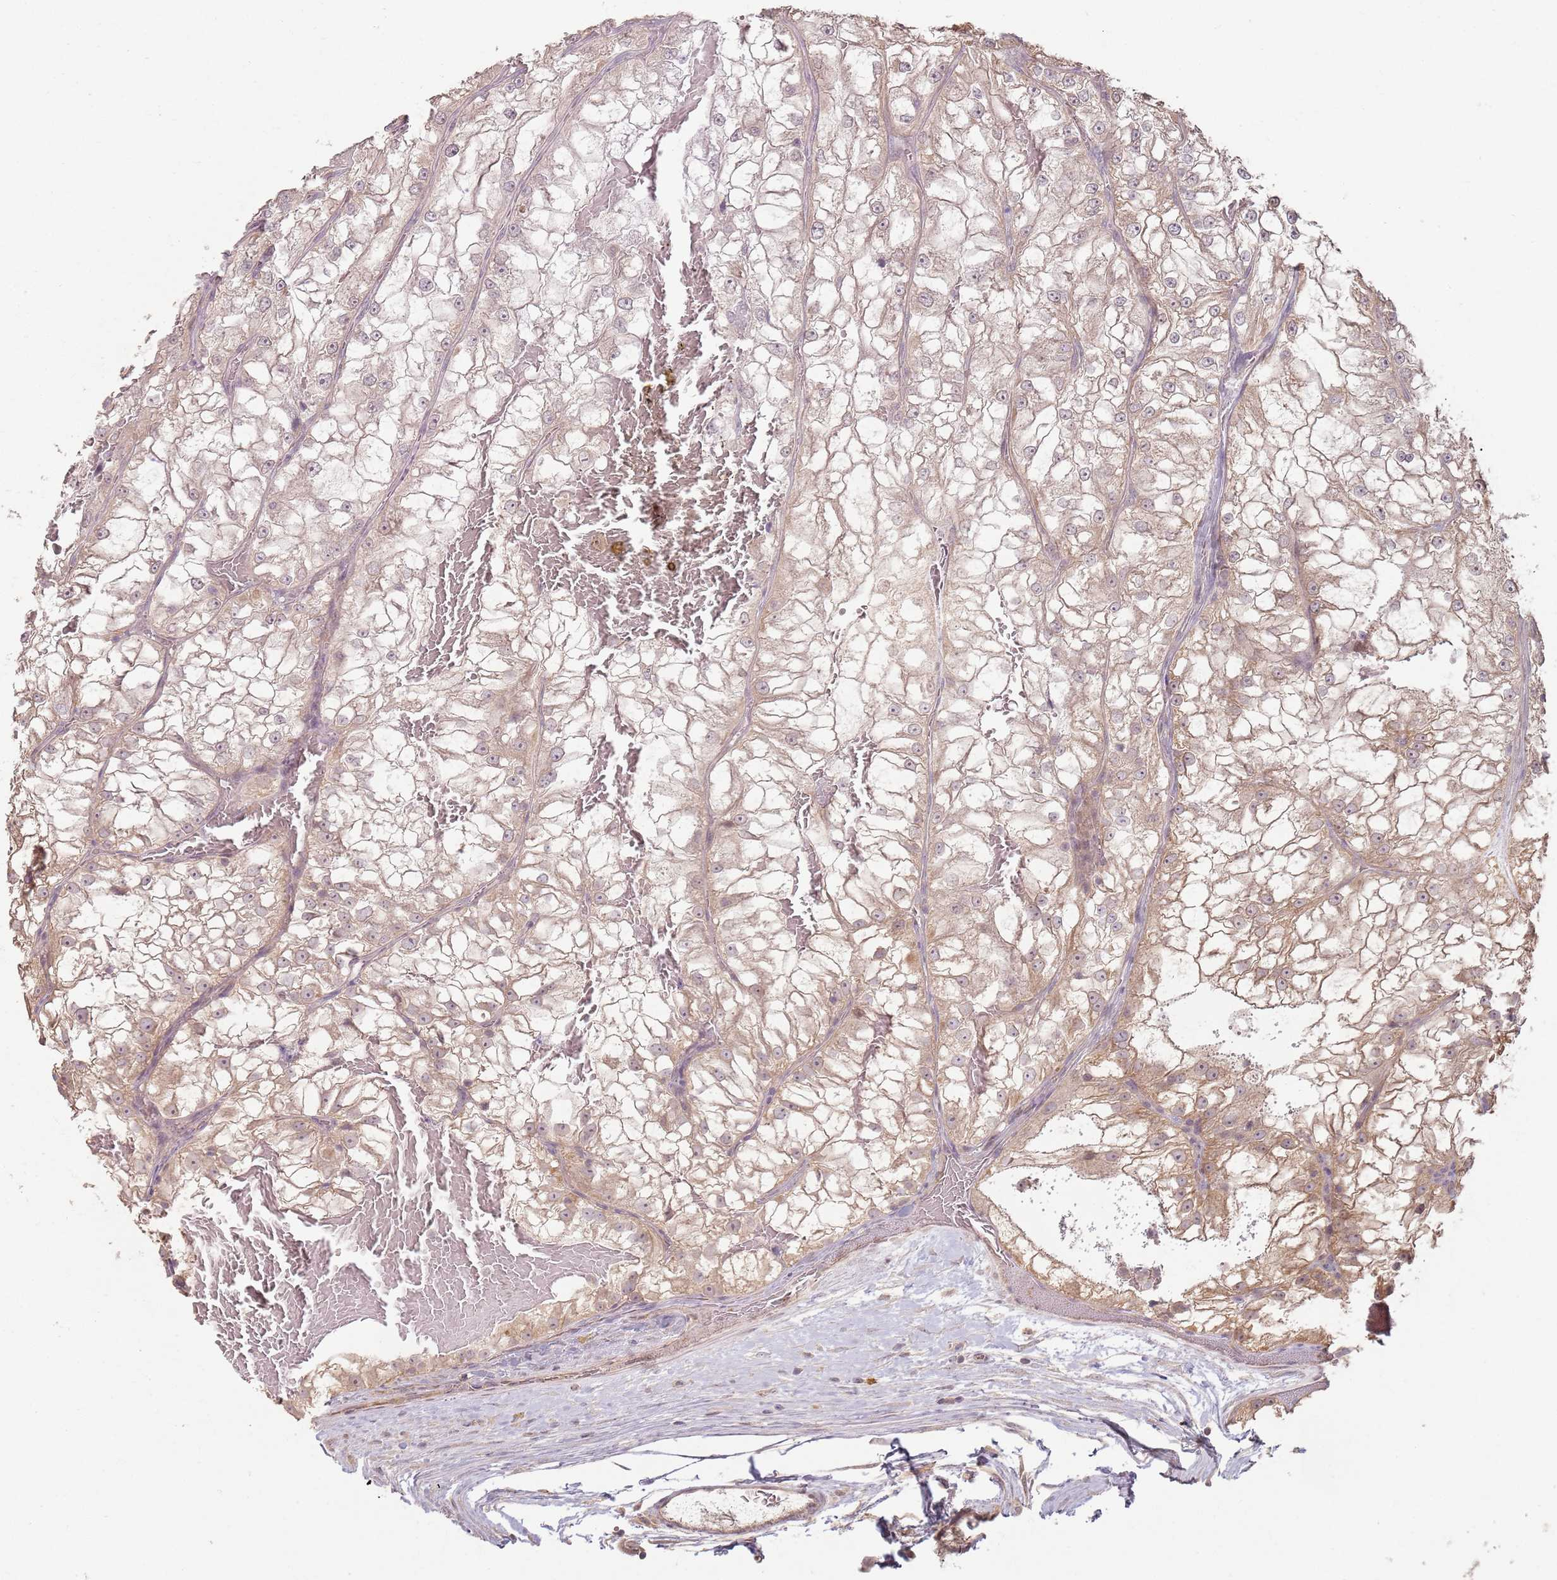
{"staining": {"intensity": "weak", "quantity": "25%-75%", "location": "cytoplasmic/membranous"}, "tissue": "renal cancer", "cell_type": "Tumor cells", "image_type": "cancer", "snomed": [{"axis": "morphology", "description": "Adenocarcinoma, NOS"}, {"axis": "topography", "description": "Kidney"}], "caption": "The immunohistochemical stain labels weak cytoplasmic/membranous expression in tumor cells of adenocarcinoma (renal) tissue. (Brightfield microscopy of DAB IHC at high magnification).", "gene": "CCDC168", "patient": {"sex": "female", "age": 72}}